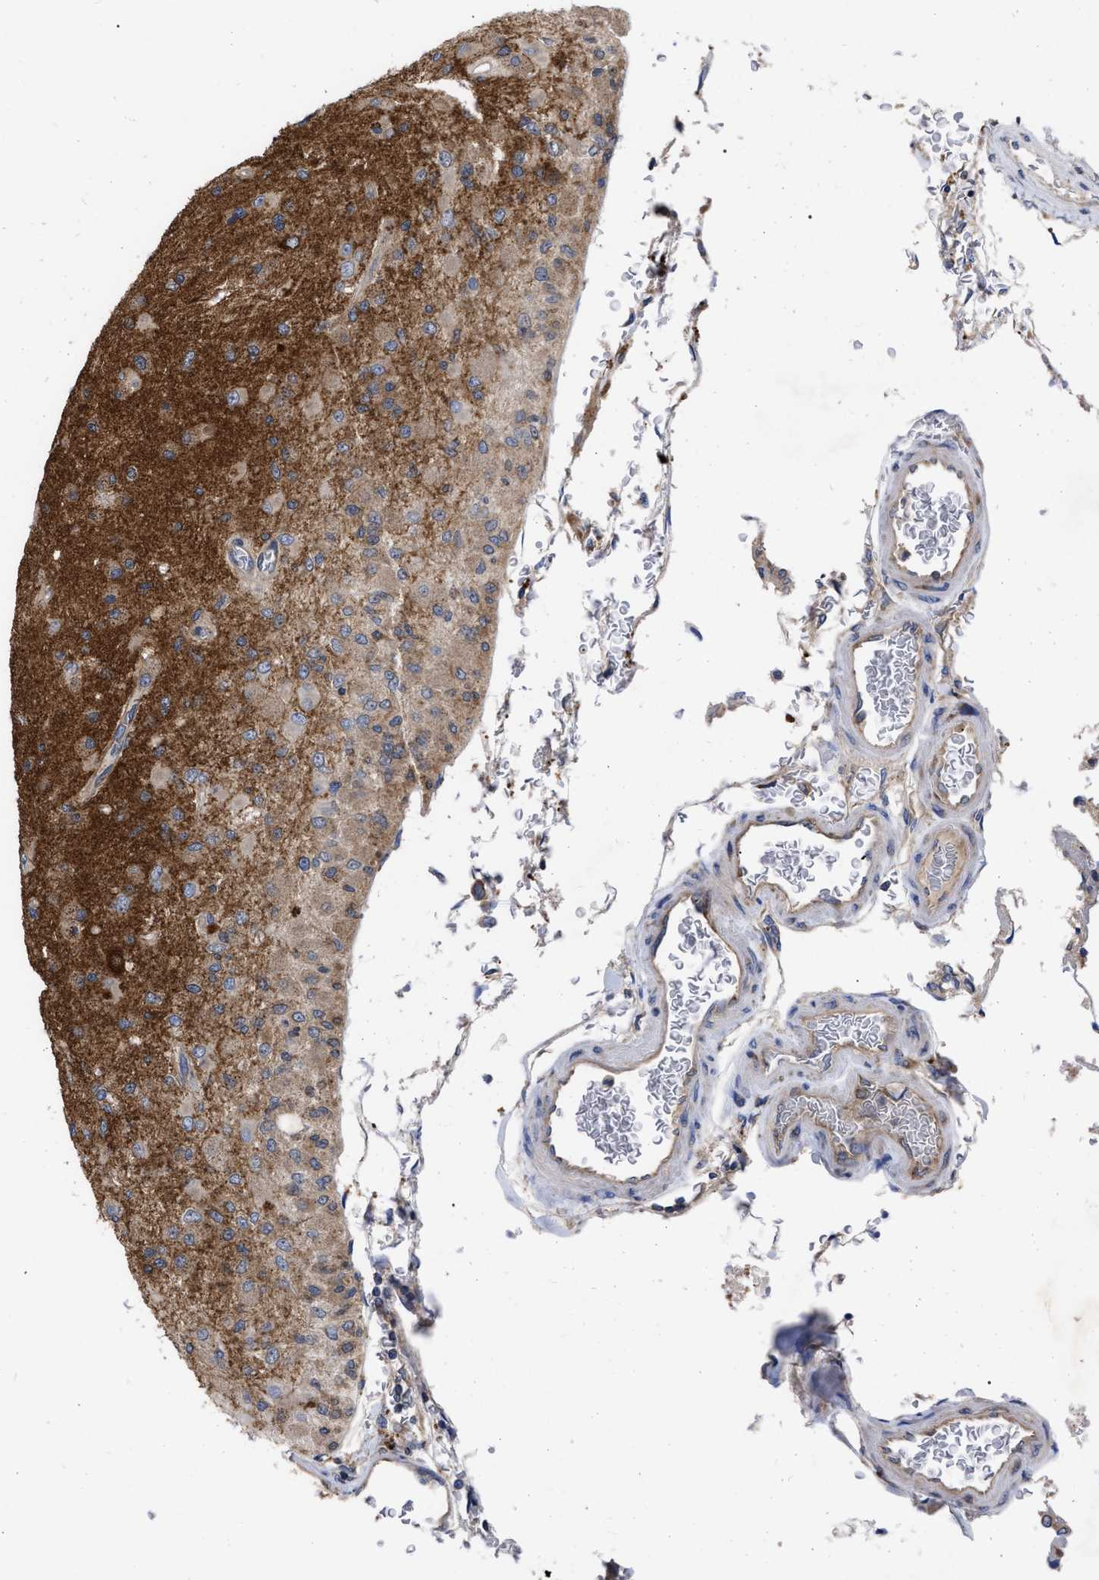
{"staining": {"intensity": "negative", "quantity": "none", "location": "none"}, "tissue": "glioma", "cell_type": "Tumor cells", "image_type": "cancer", "snomed": [{"axis": "morphology", "description": "Normal tissue, NOS"}, {"axis": "morphology", "description": "Glioma, malignant, High grade"}, {"axis": "topography", "description": "Cerebral cortex"}], "caption": "Micrograph shows no protein expression in tumor cells of malignant glioma (high-grade) tissue.", "gene": "CDKN2C", "patient": {"sex": "male", "age": 77}}